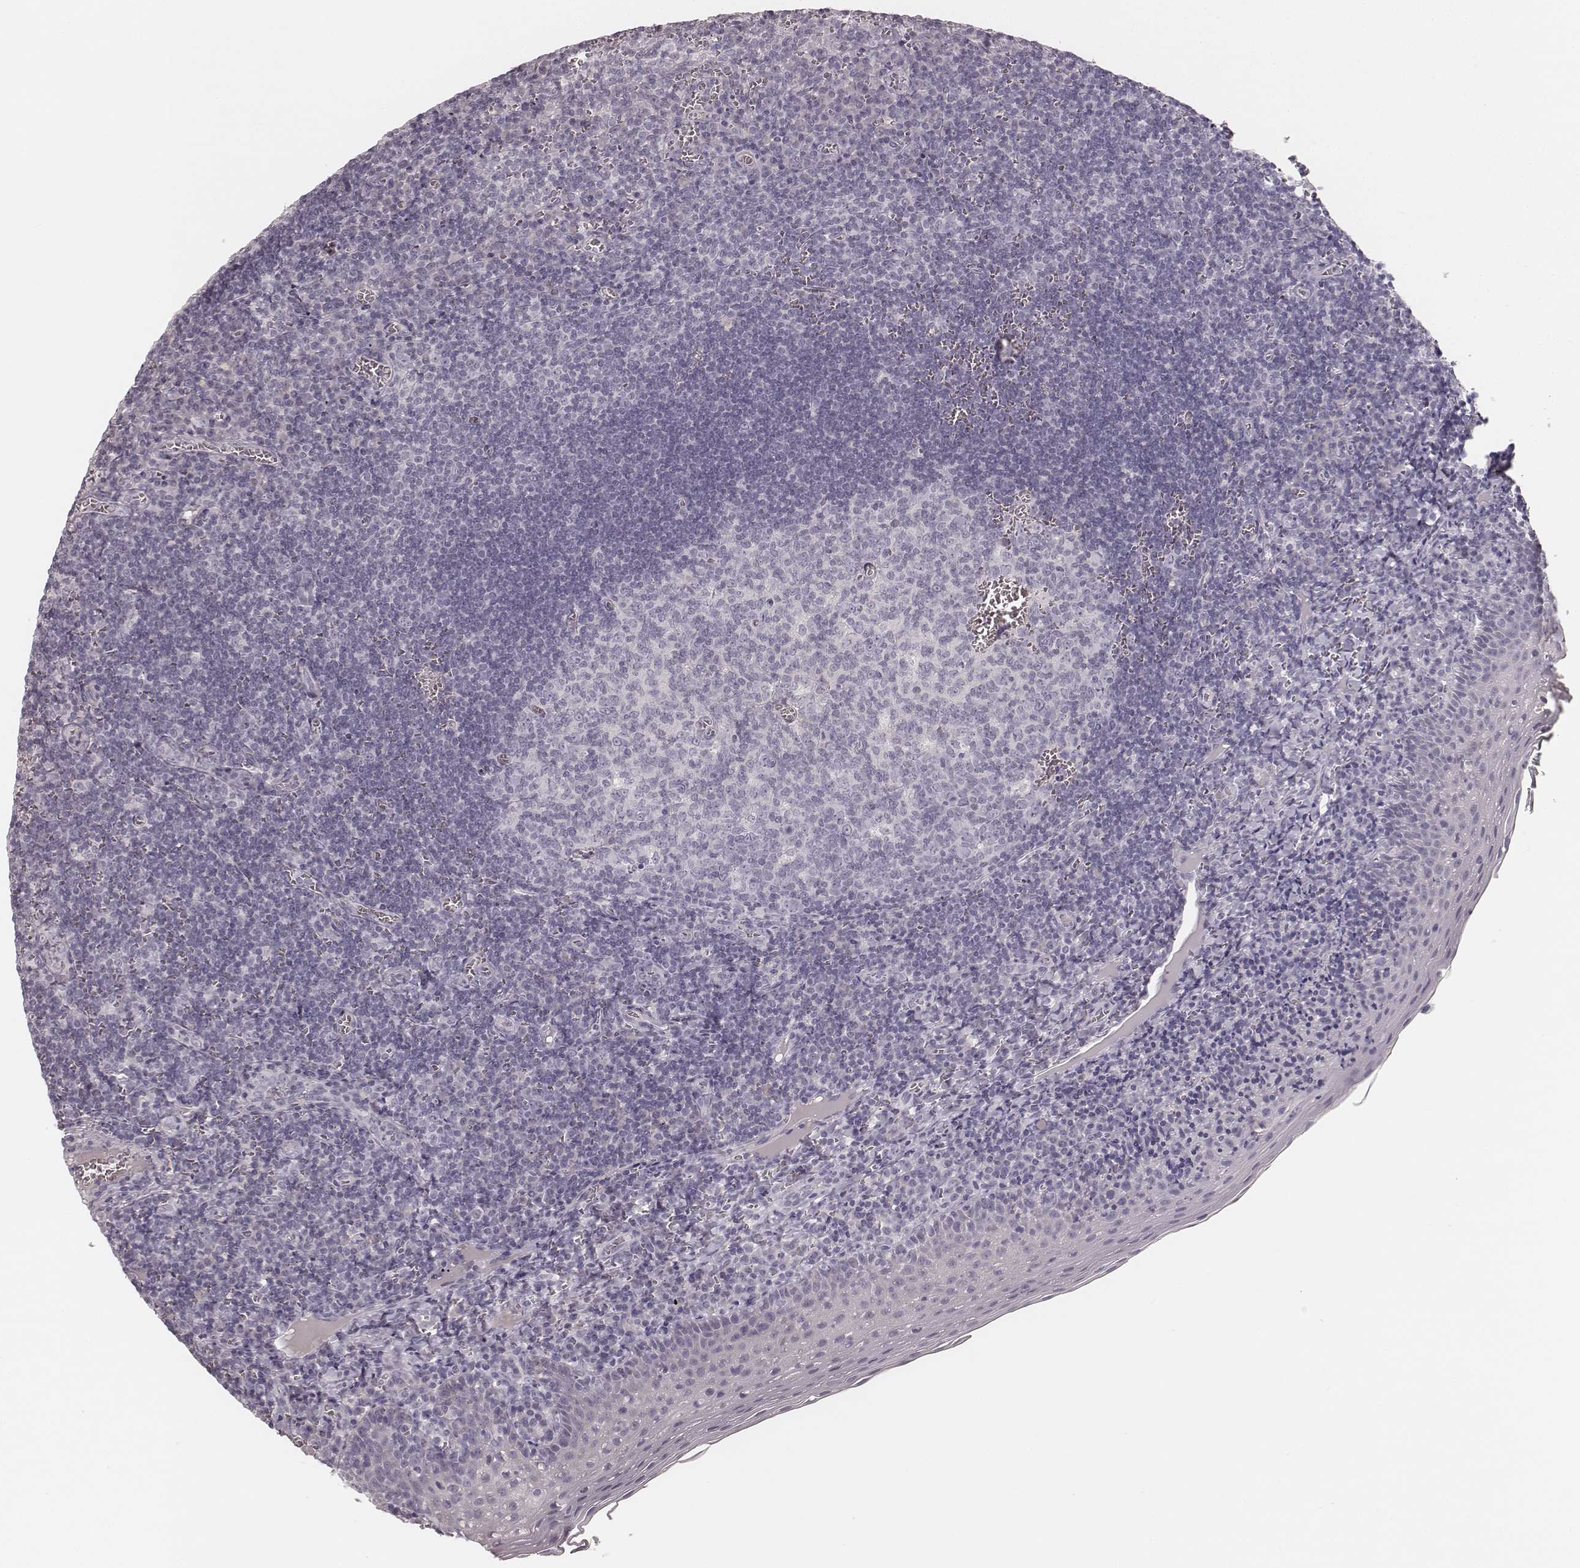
{"staining": {"intensity": "negative", "quantity": "none", "location": "none"}, "tissue": "tonsil", "cell_type": "Germinal center cells", "image_type": "normal", "snomed": [{"axis": "morphology", "description": "Normal tissue, NOS"}, {"axis": "morphology", "description": "Inflammation, NOS"}, {"axis": "topography", "description": "Tonsil"}], "caption": "Immunohistochemistry of unremarkable human tonsil demonstrates no expression in germinal center cells. (DAB immunohistochemistry visualized using brightfield microscopy, high magnification).", "gene": "KRT31", "patient": {"sex": "female", "age": 31}}